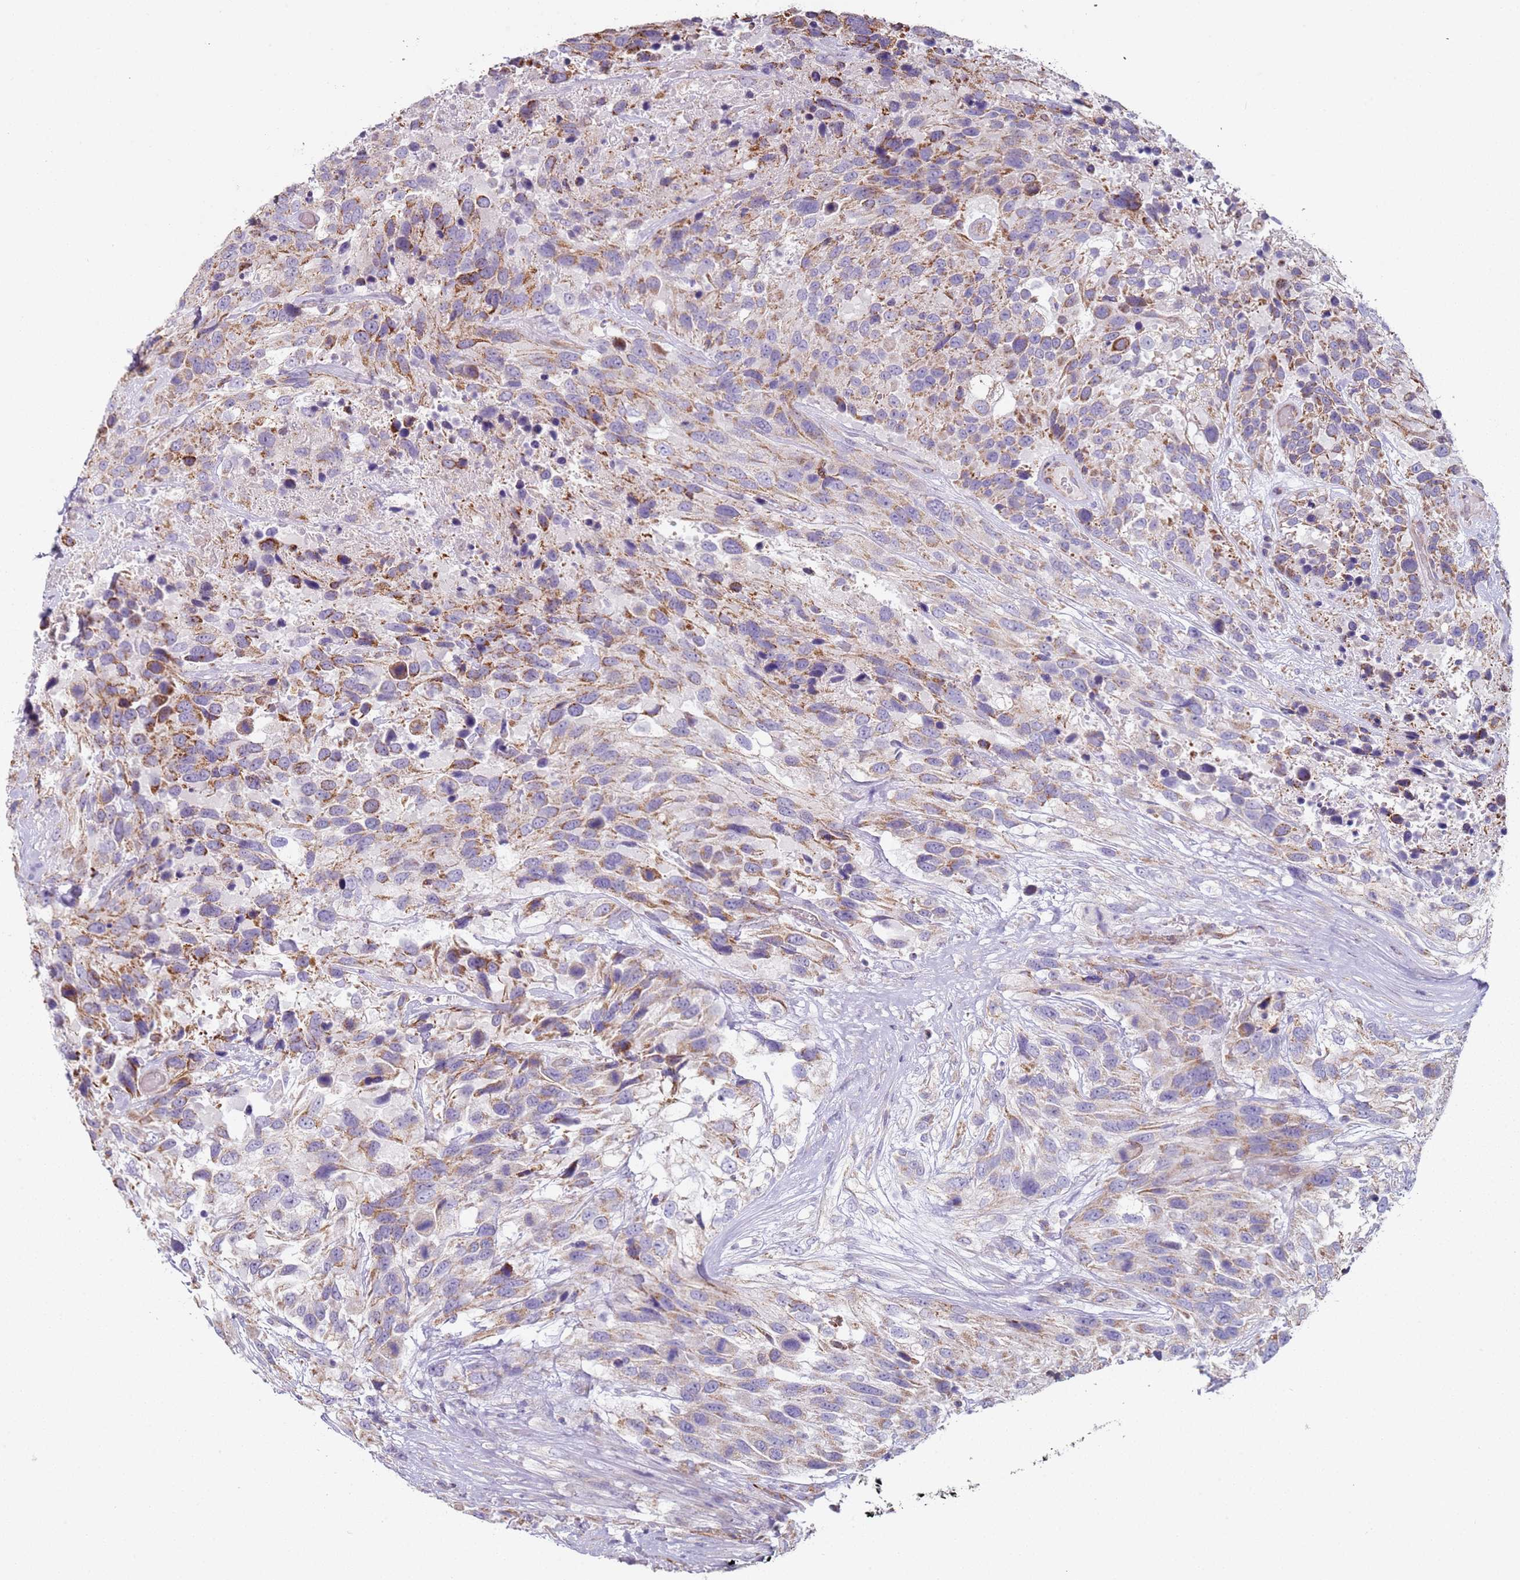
{"staining": {"intensity": "moderate", "quantity": ">75%", "location": "cytoplasmic/membranous"}, "tissue": "urothelial cancer", "cell_type": "Tumor cells", "image_type": "cancer", "snomed": [{"axis": "morphology", "description": "Urothelial carcinoma, High grade"}, {"axis": "topography", "description": "Urinary bladder"}], "caption": "Moderate cytoplasmic/membranous protein staining is seen in about >75% of tumor cells in urothelial carcinoma (high-grade).", "gene": "ALS2", "patient": {"sex": "female", "age": 70}}